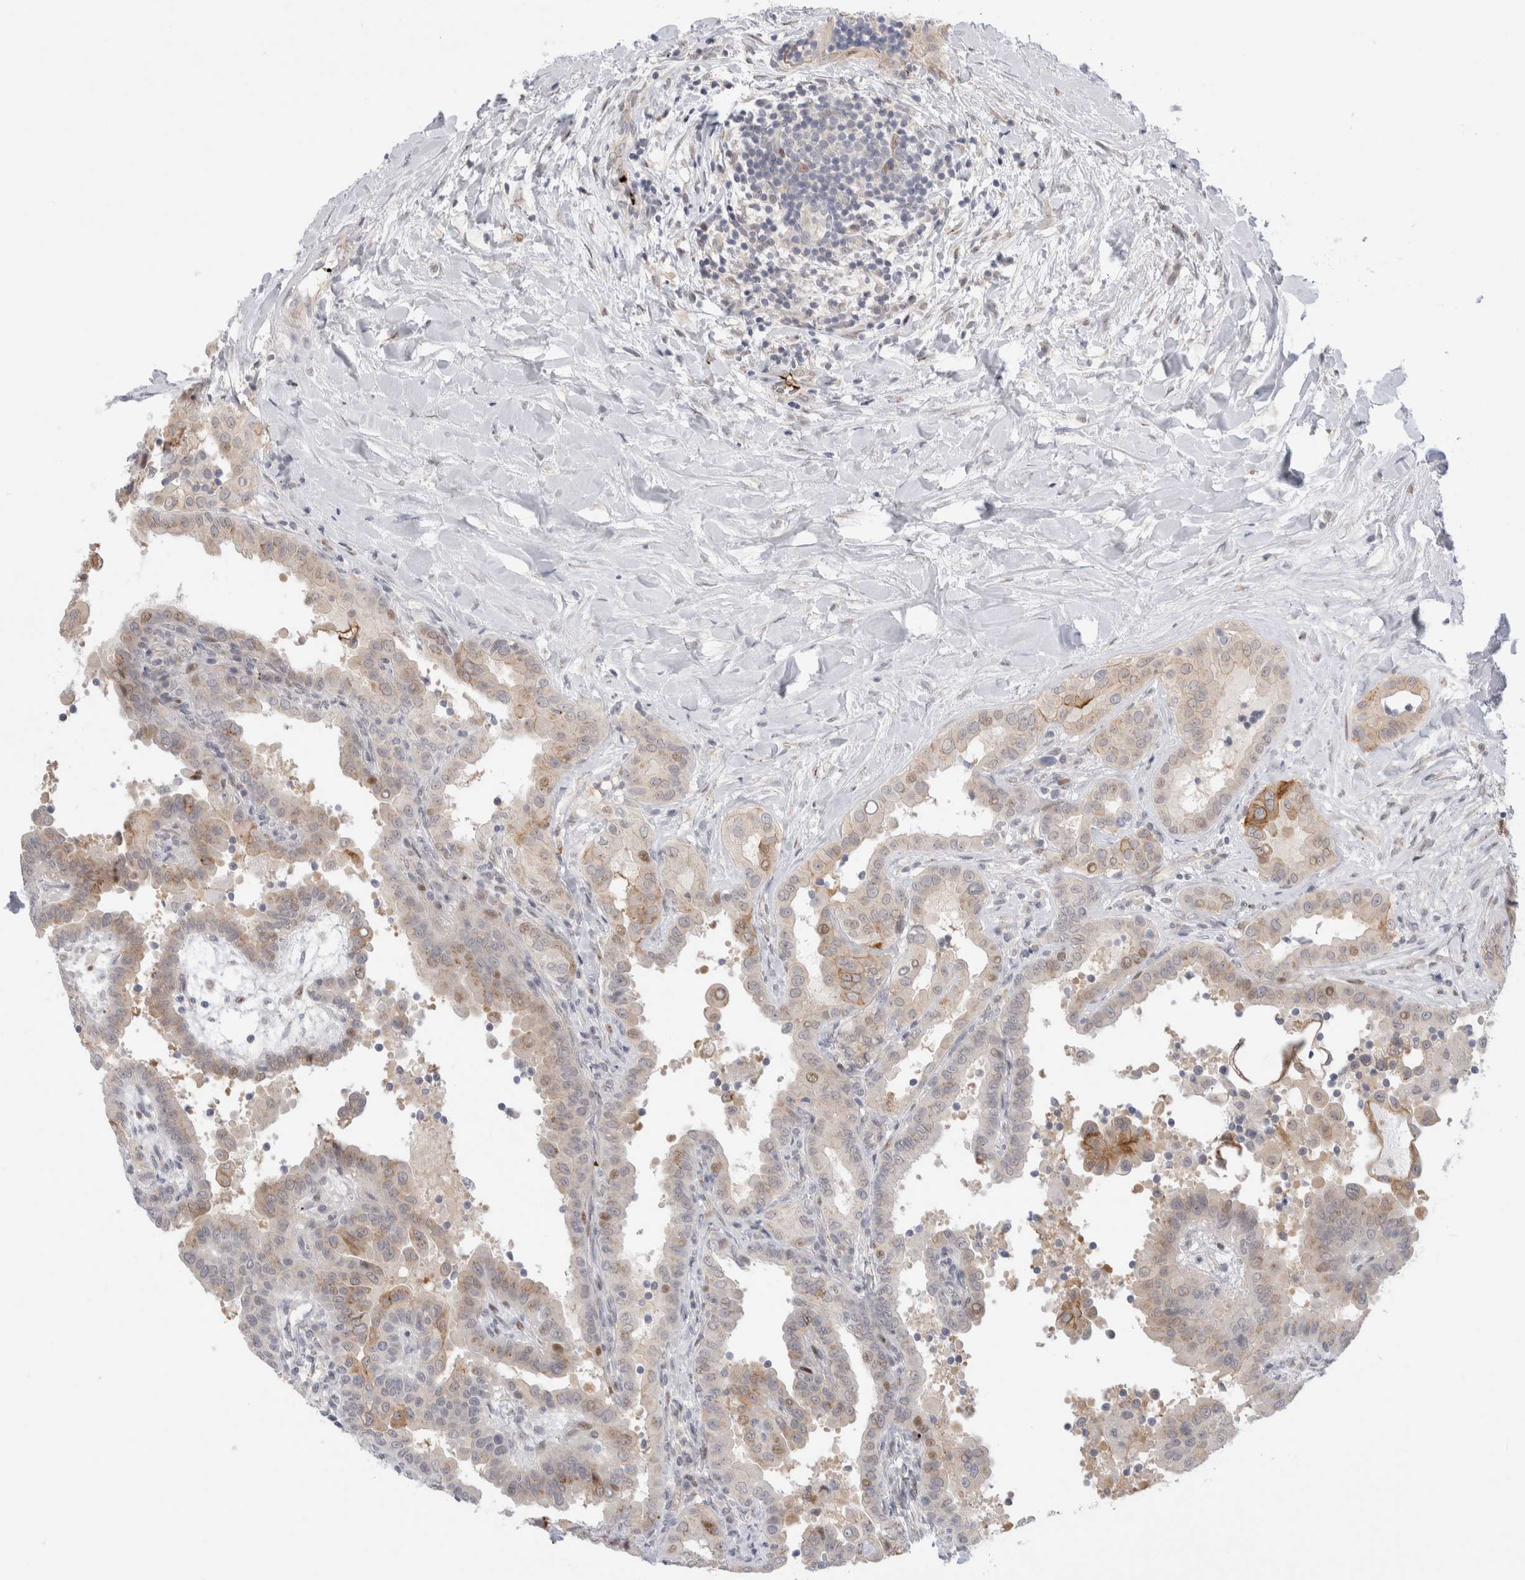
{"staining": {"intensity": "weak", "quantity": "<25%", "location": "cytoplasmic/membranous"}, "tissue": "thyroid cancer", "cell_type": "Tumor cells", "image_type": "cancer", "snomed": [{"axis": "morphology", "description": "Papillary adenocarcinoma, NOS"}, {"axis": "topography", "description": "Thyroid gland"}], "caption": "High power microscopy histopathology image of an immunohistochemistry (IHC) photomicrograph of thyroid papillary adenocarcinoma, revealing no significant expression in tumor cells.", "gene": "VPS28", "patient": {"sex": "male", "age": 33}}